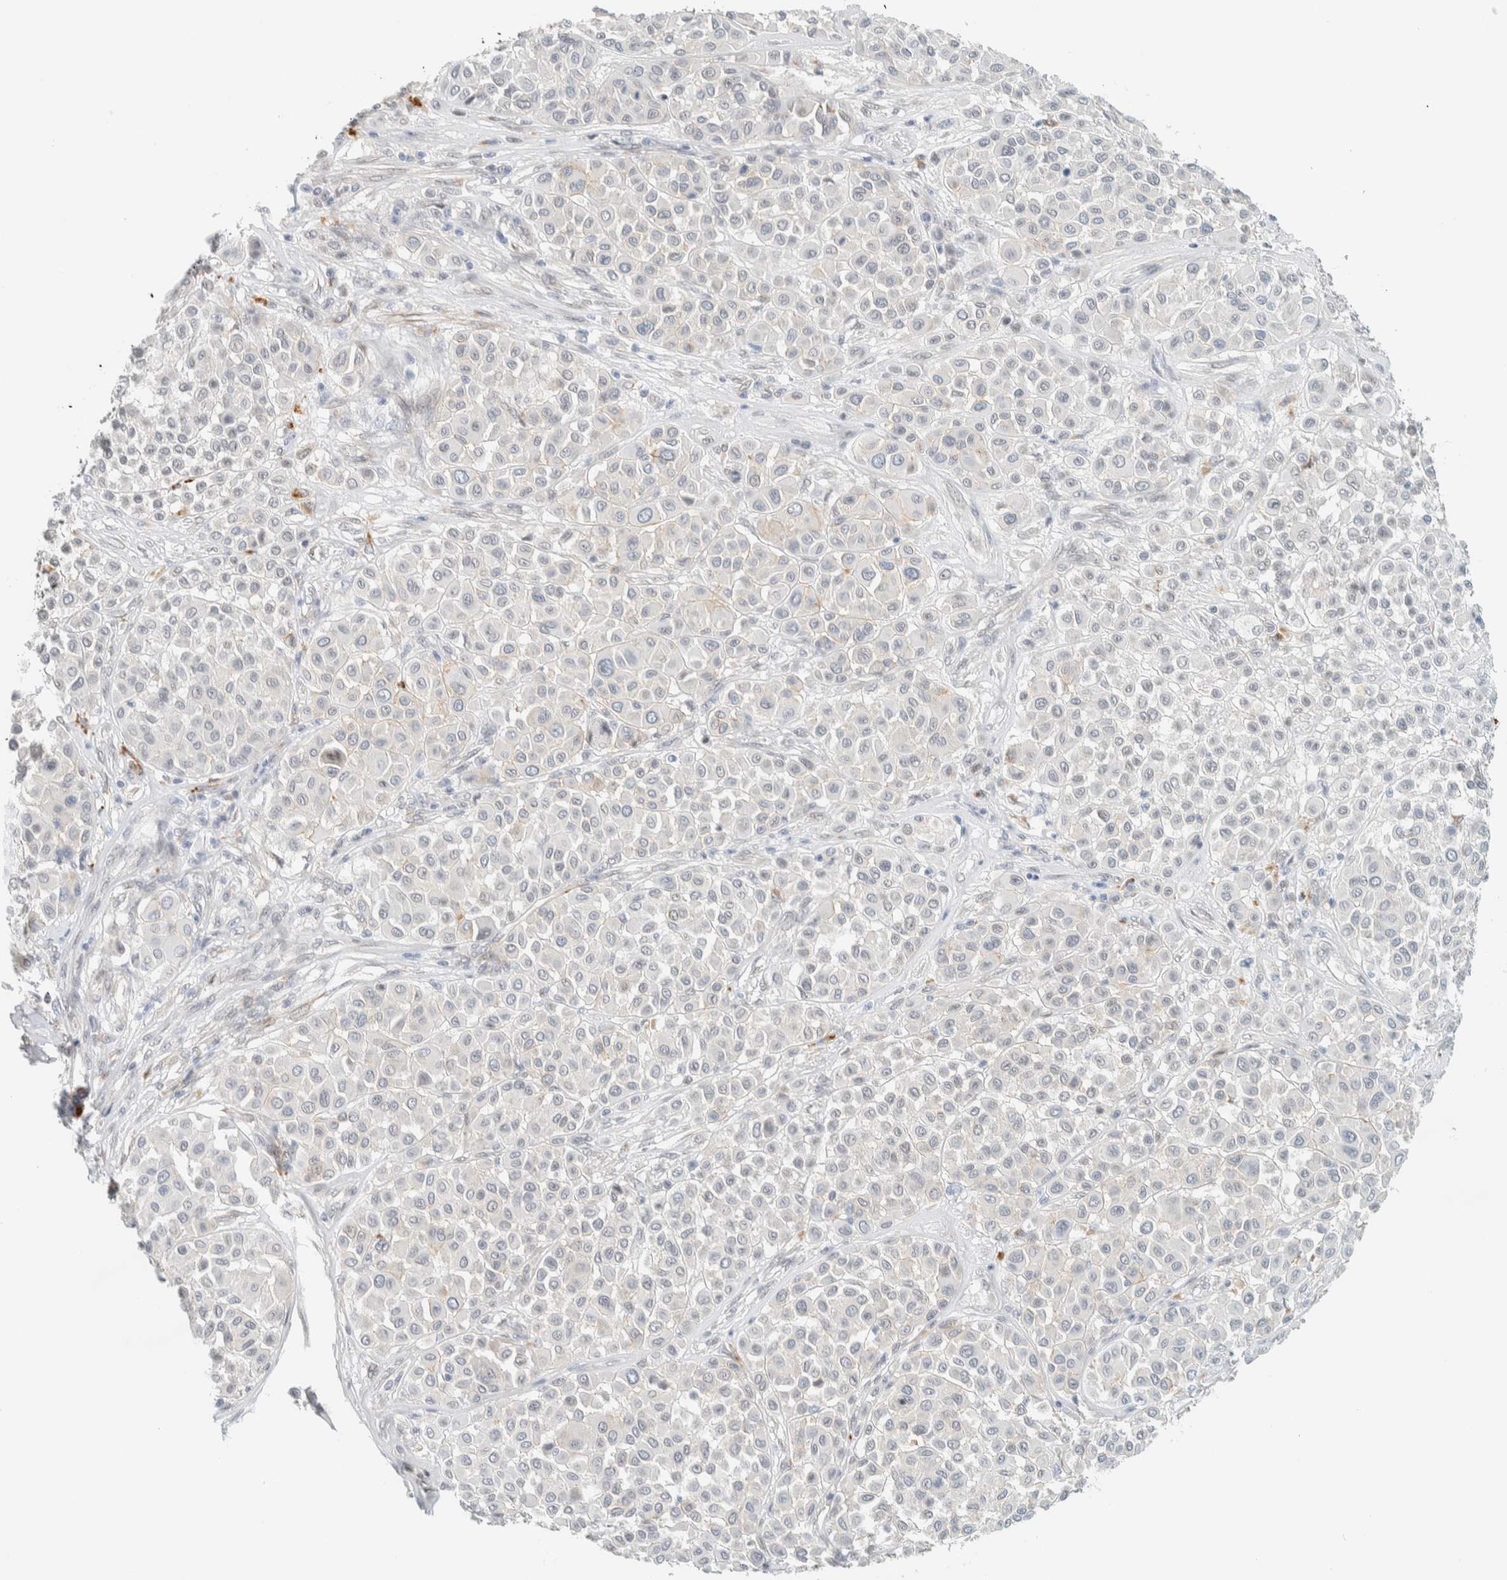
{"staining": {"intensity": "negative", "quantity": "none", "location": "none"}, "tissue": "melanoma", "cell_type": "Tumor cells", "image_type": "cancer", "snomed": [{"axis": "morphology", "description": "Malignant melanoma, Metastatic site"}, {"axis": "topography", "description": "Soft tissue"}], "caption": "Melanoma was stained to show a protein in brown. There is no significant positivity in tumor cells.", "gene": "C1QTNF12", "patient": {"sex": "male", "age": 41}}